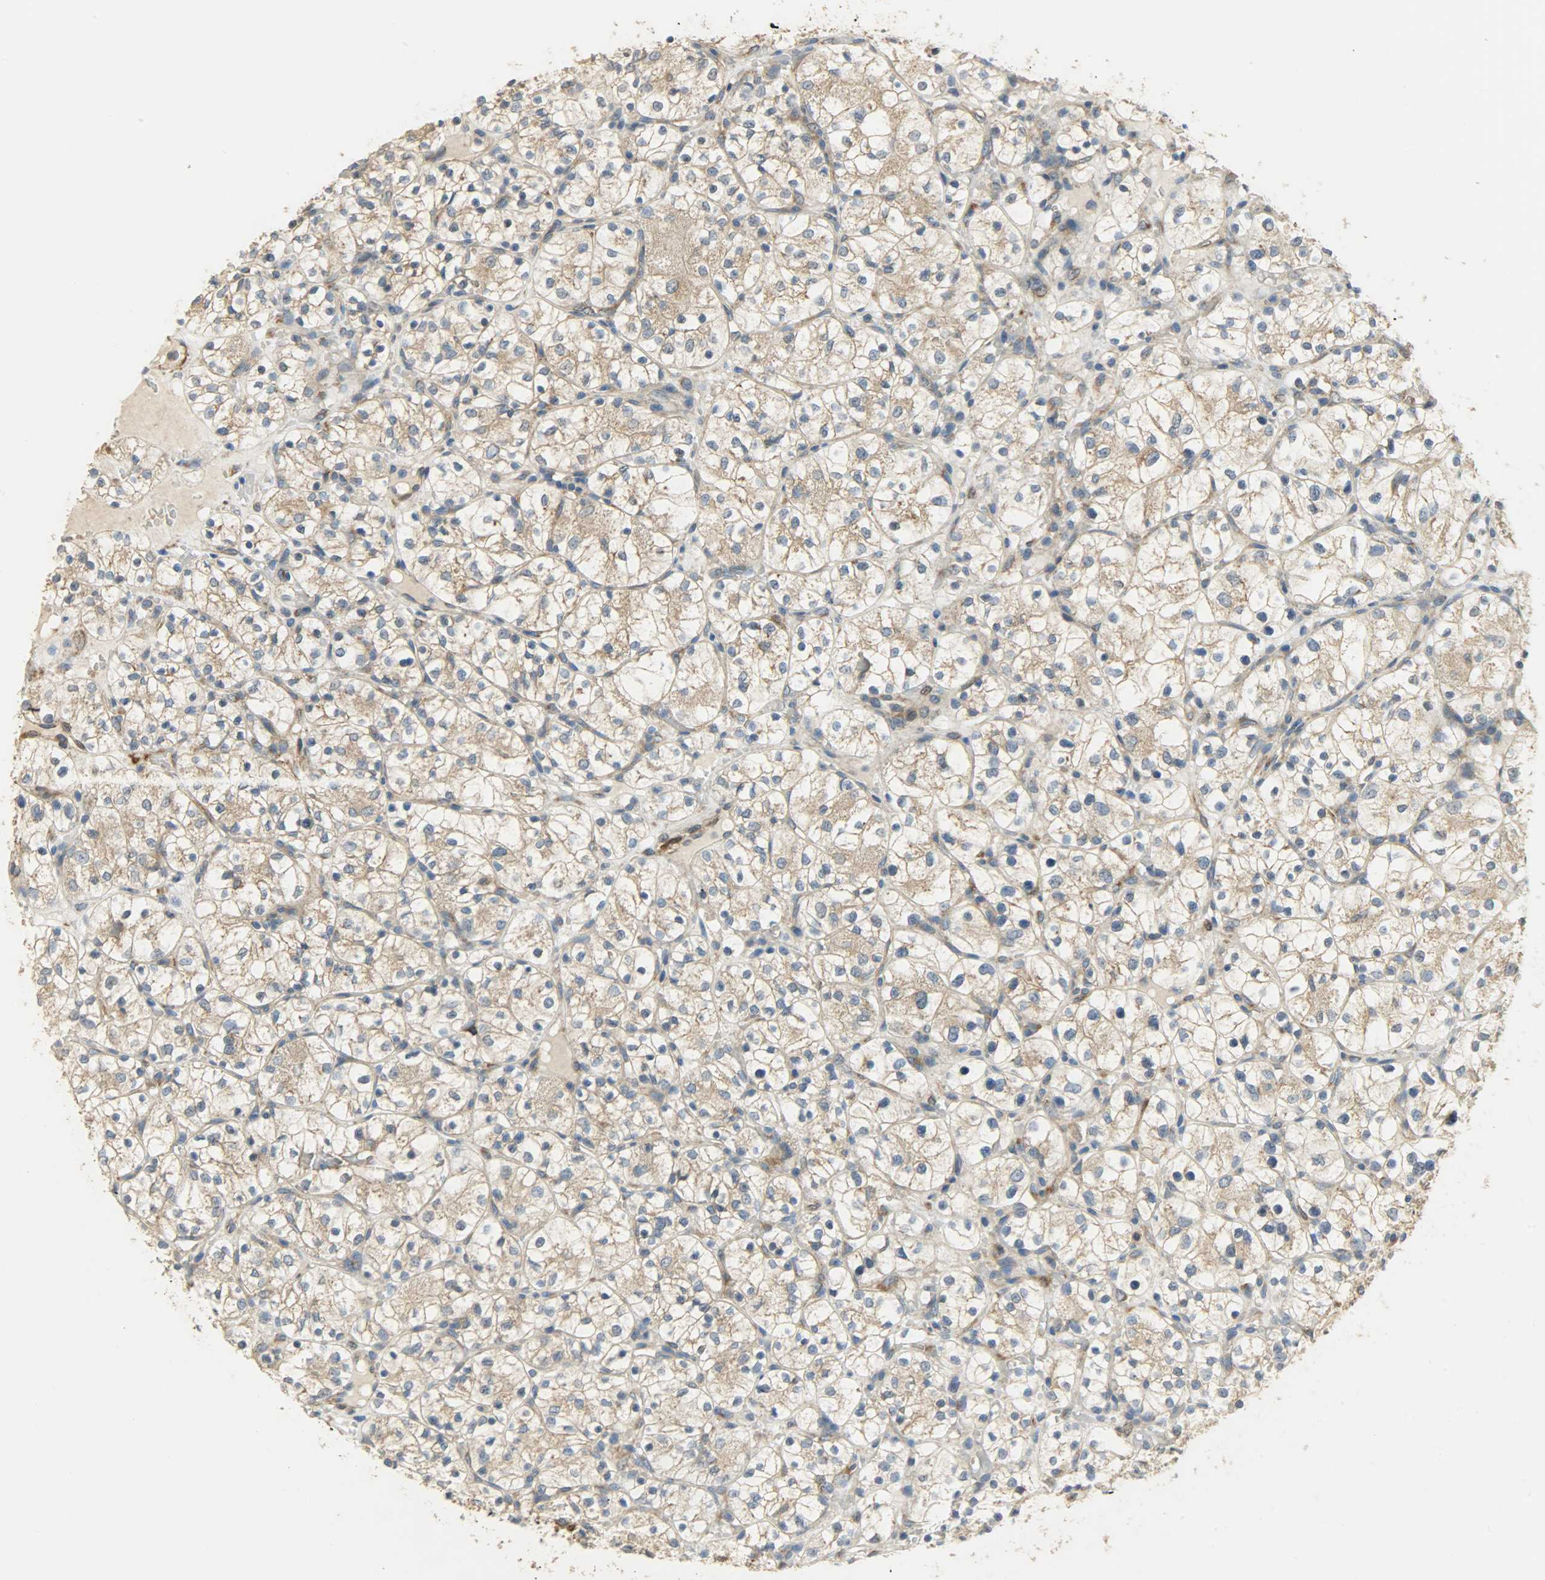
{"staining": {"intensity": "moderate", "quantity": ">75%", "location": "cytoplasmic/membranous"}, "tissue": "renal cancer", "cell_type": "Tumor cells", "image_type": "cancer", "snomed": [{"axis": "morphology", "description": "Adenocarcinoma, NOS"}, {"axis": "topography", "description": "Kidney"}], "caption": "Immunohistochemical staining of human adenocarcinoma (renal) demonstrates medium levels of moderate cytoplasmic/membranous protein staining in about >75% of tumor cells.", "gene": "C1orf198", "patient": {"sex": "female", "age": 60}}